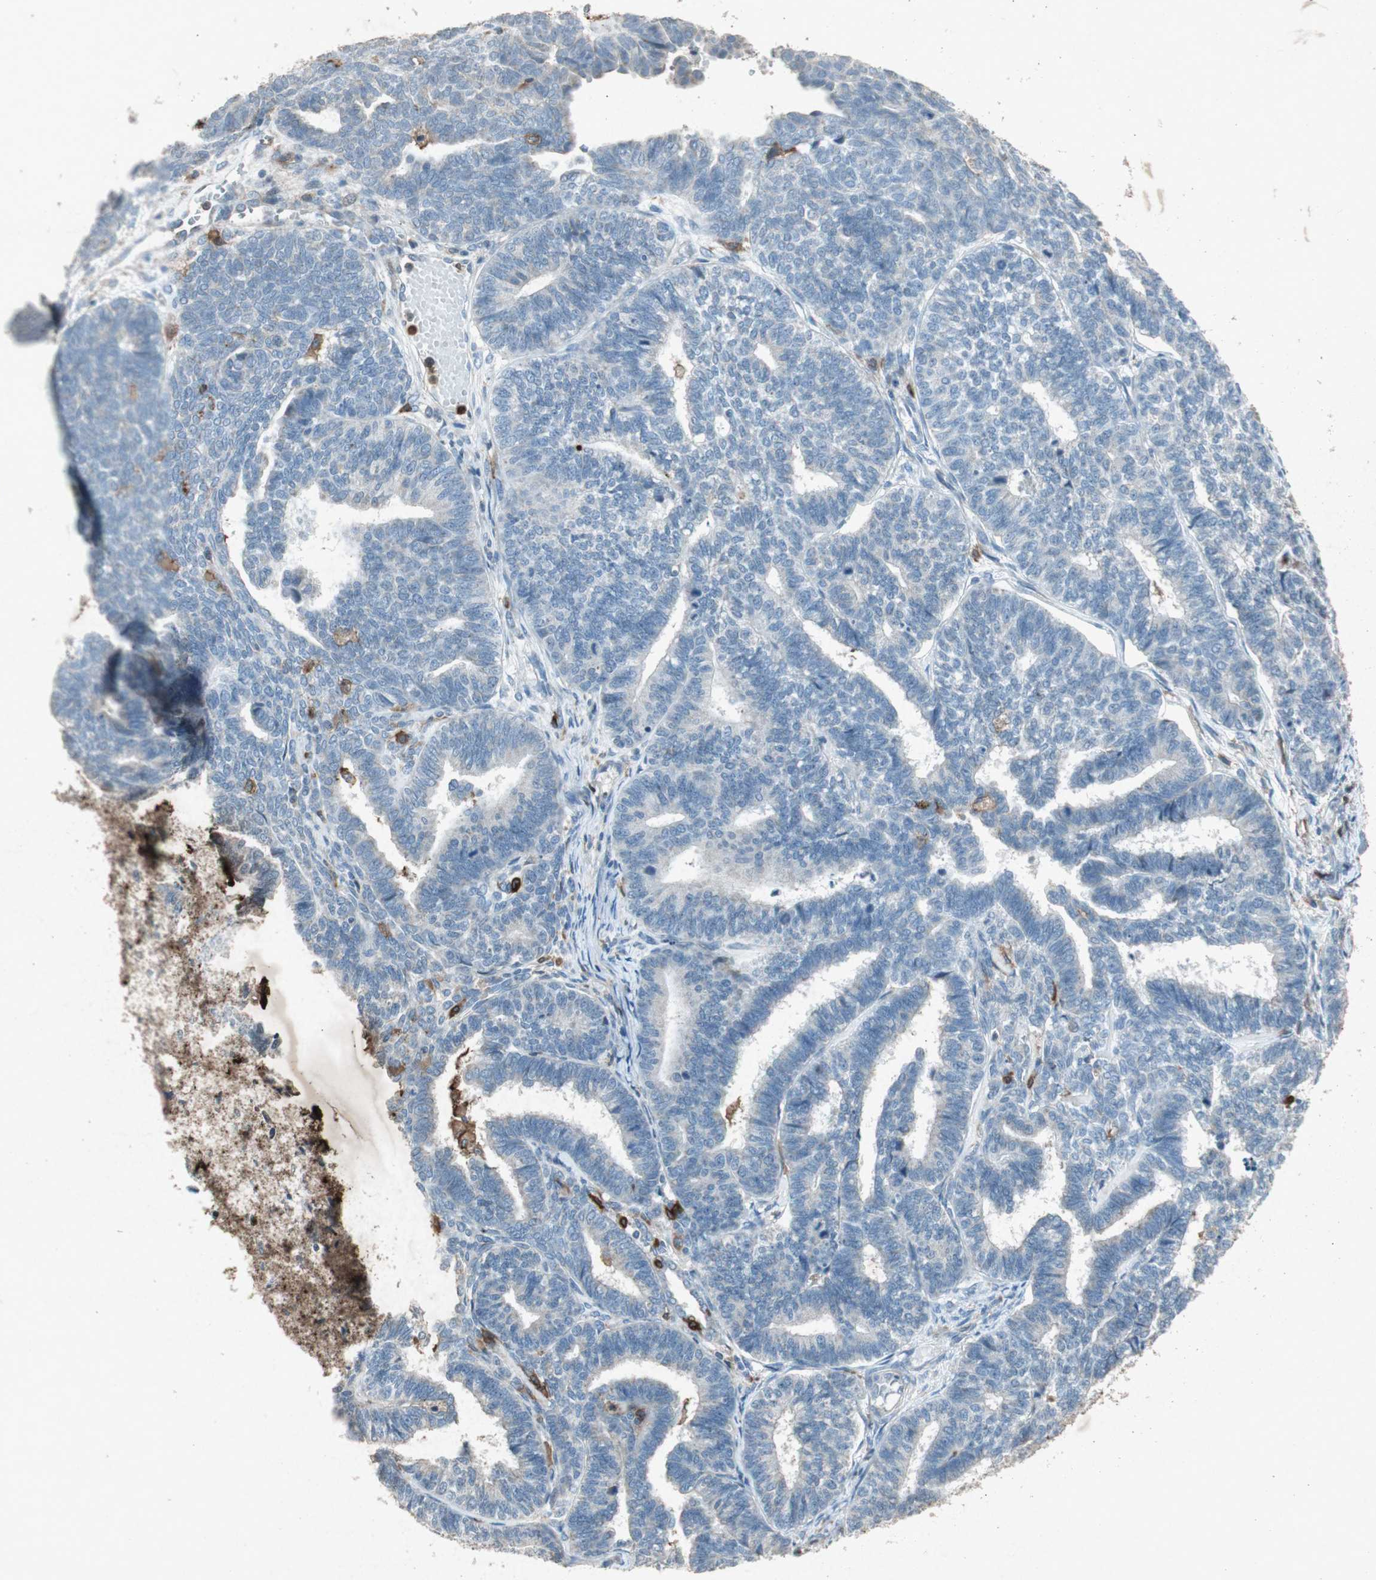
{"staining": {"intensity": "negative", "quantity": "none", "location": "none"}, "tissue": "endometrial cancer", "cell_type": "Tumor cells", "image_type": "cancer", "snomed": [{"axis": "morphology", "description": "Adenocarcinoma, NOS"}, {"axis": "topography", "description": "Endometrium"}], "caption": "IHC of human endometrial cancer demonstrates no expression in tumor cells.", "gene": "TYROBP", "patient": {"sex": "female", "age": 70}}